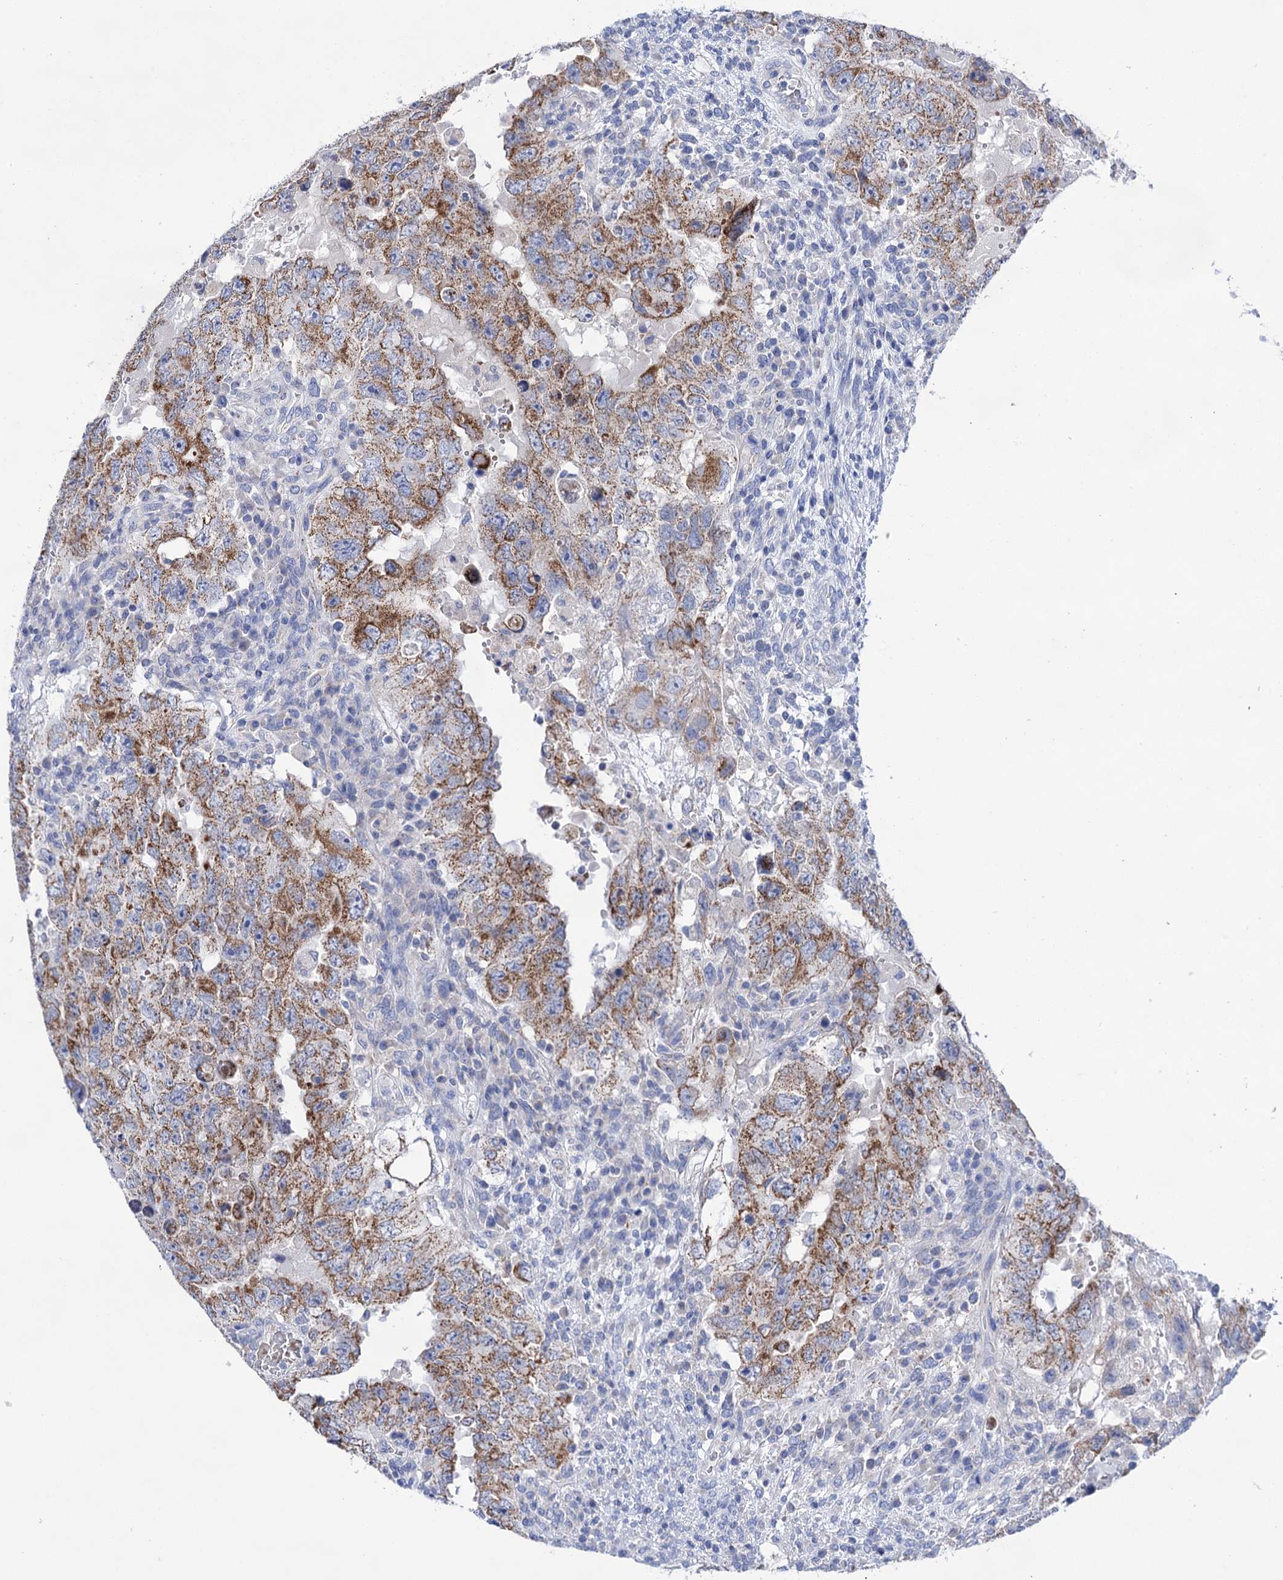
{"staining": {"intensity": "moderate", "quantity": ">75%", "location": "cytoplasmic/membranous"}, "tissue": "testis cancer", "cell_type": "Tumor cells", "image_type": "cancer", "snomed": [{"axis": "morphology", "description": "Carcinoma, Embryonal, NOS"}, {"axis": "topography", "description": "Testis"}], "caption": "IHC (DAB (3,3'-diaminobenzidine)) staining of testis cancer (embryonal carcinoma) demonstrates moderate cytoplasmic/membranous protein expression in about >75% of tumor cells.", "gene": "YARS2", "patient": {"sex": "male", "age": 26}}